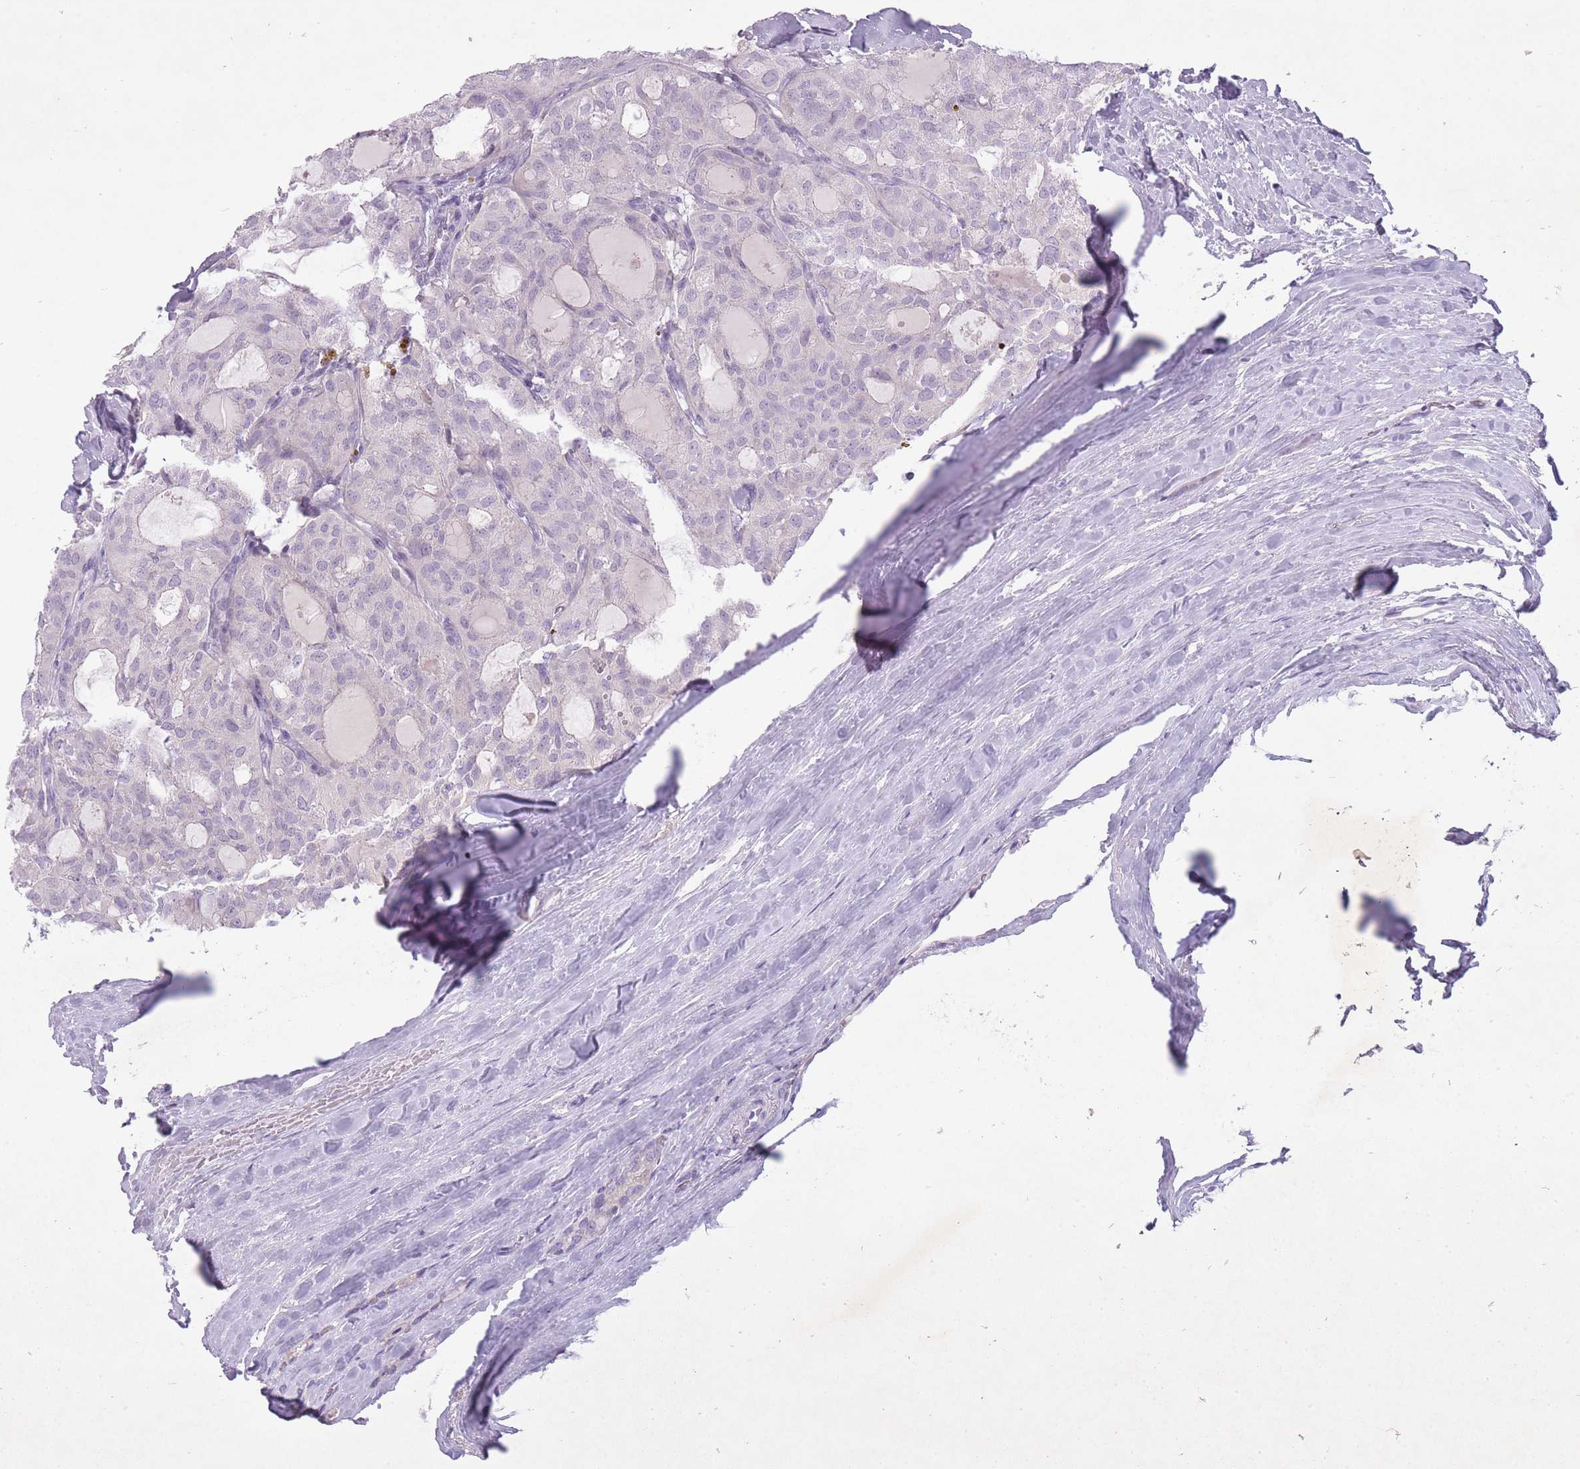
{"staining": {"intensity": "negative", "quantity": "none", "location": "none"}, "tissue": "thyroid cancer", "cell_type": "Tumor cells", "image_type": "cancer", "snomed": [{"axis": "morphology", "description": "Follicular adenoma carcinoma, NOS"}, {"axis": "topography", "description": "Thyroid gland"}], "caption": "DAB immunohistochemical staining of human thyroid cancer displays no significant positivity in tumor cells.", "gene": "FAM43B", "patient": {"sex": "male", "age": 75}}